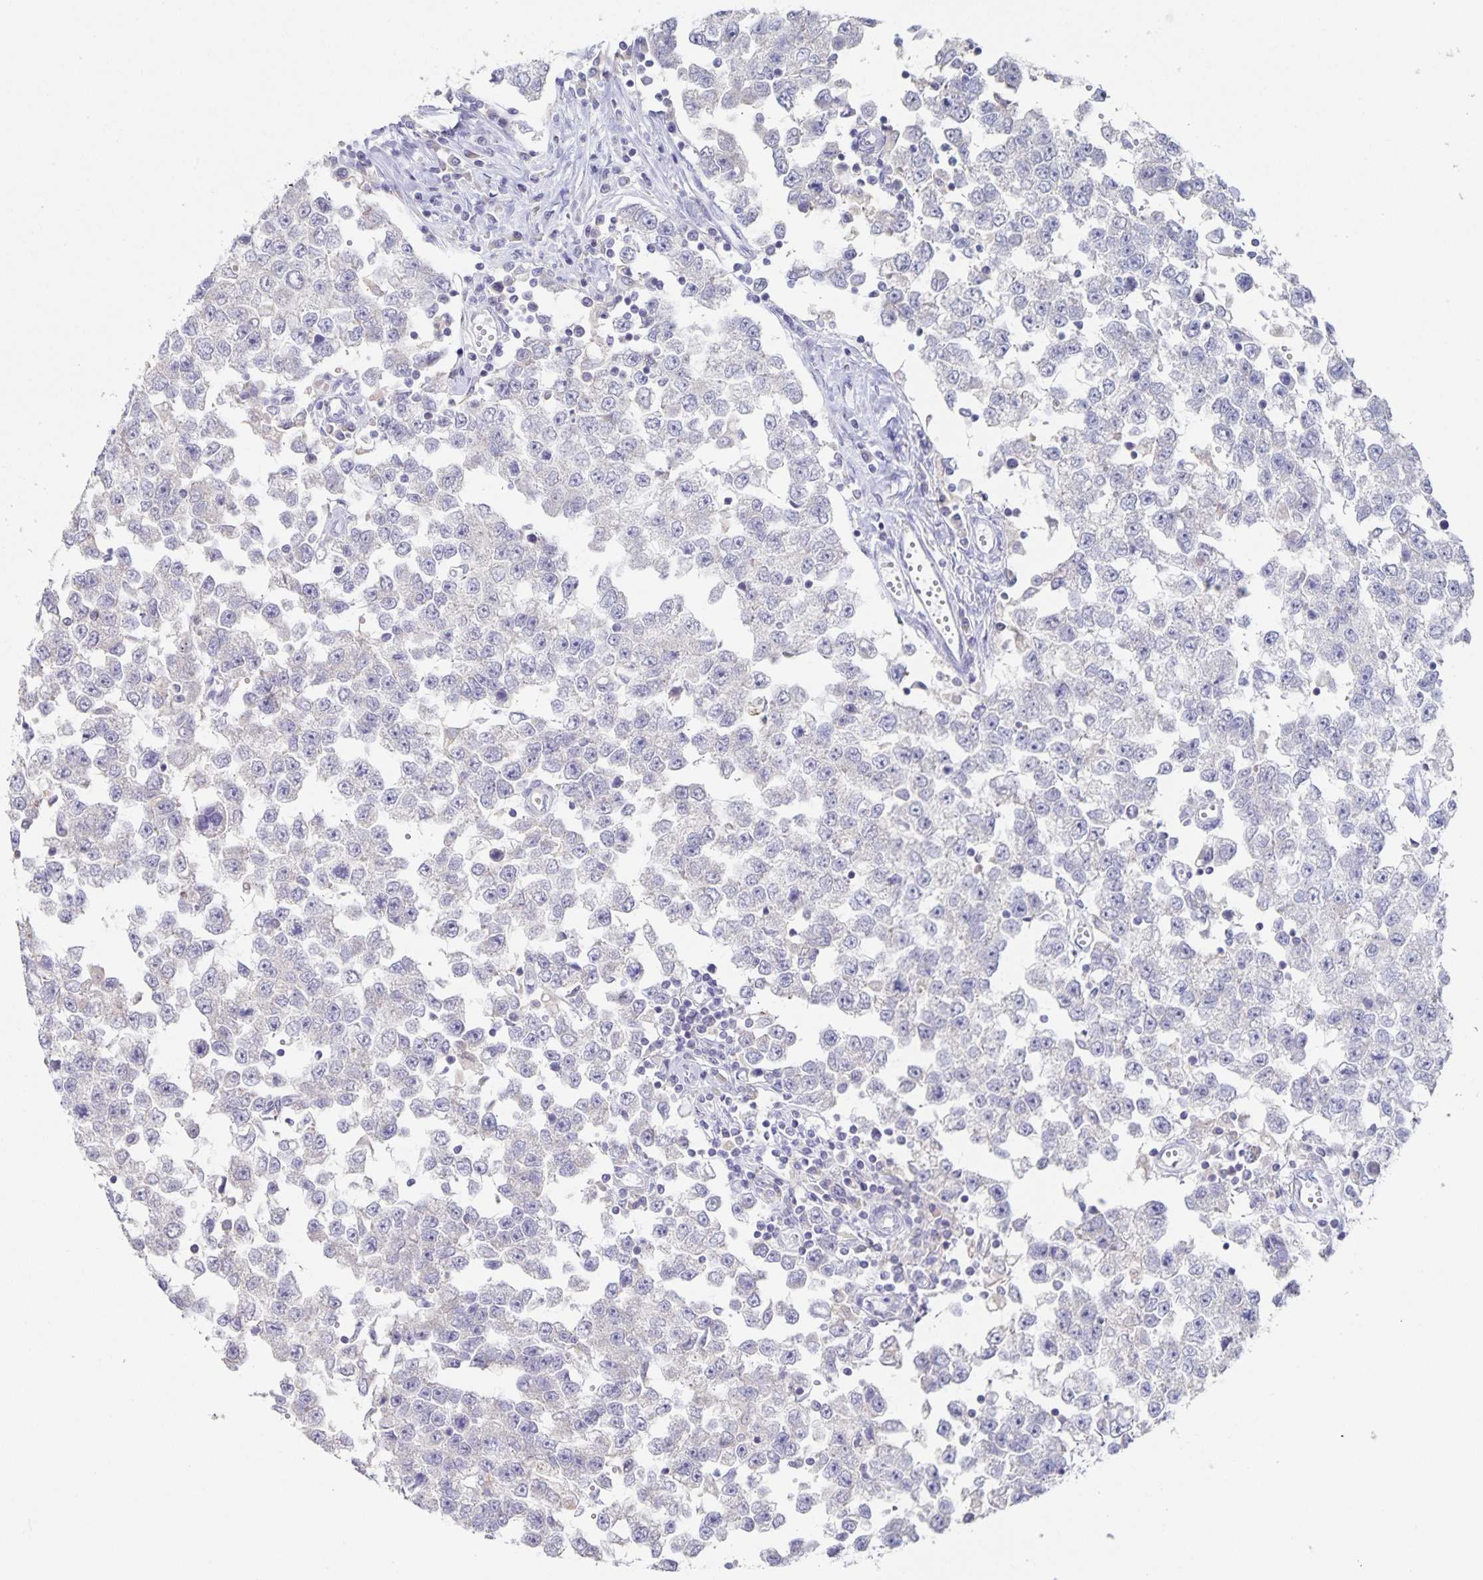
{"staining": {"intensity": "negative", "quantity": "none", "location": "none"}, "tissue": "testis cancer", "cell_type": "Tumor cells", "image_type": "cancer", "snomed": [{"axis": "morphology", "description": "Seminoma, NOS"}, {"axis": "topography", "description": "Testis"}], "caption": "Immunohistochemical staining of testis cancer demonstrates no significant positivity in tumor cells.", "gene": "RPL36A", "patient": {"sex": "male", "age": 34}}